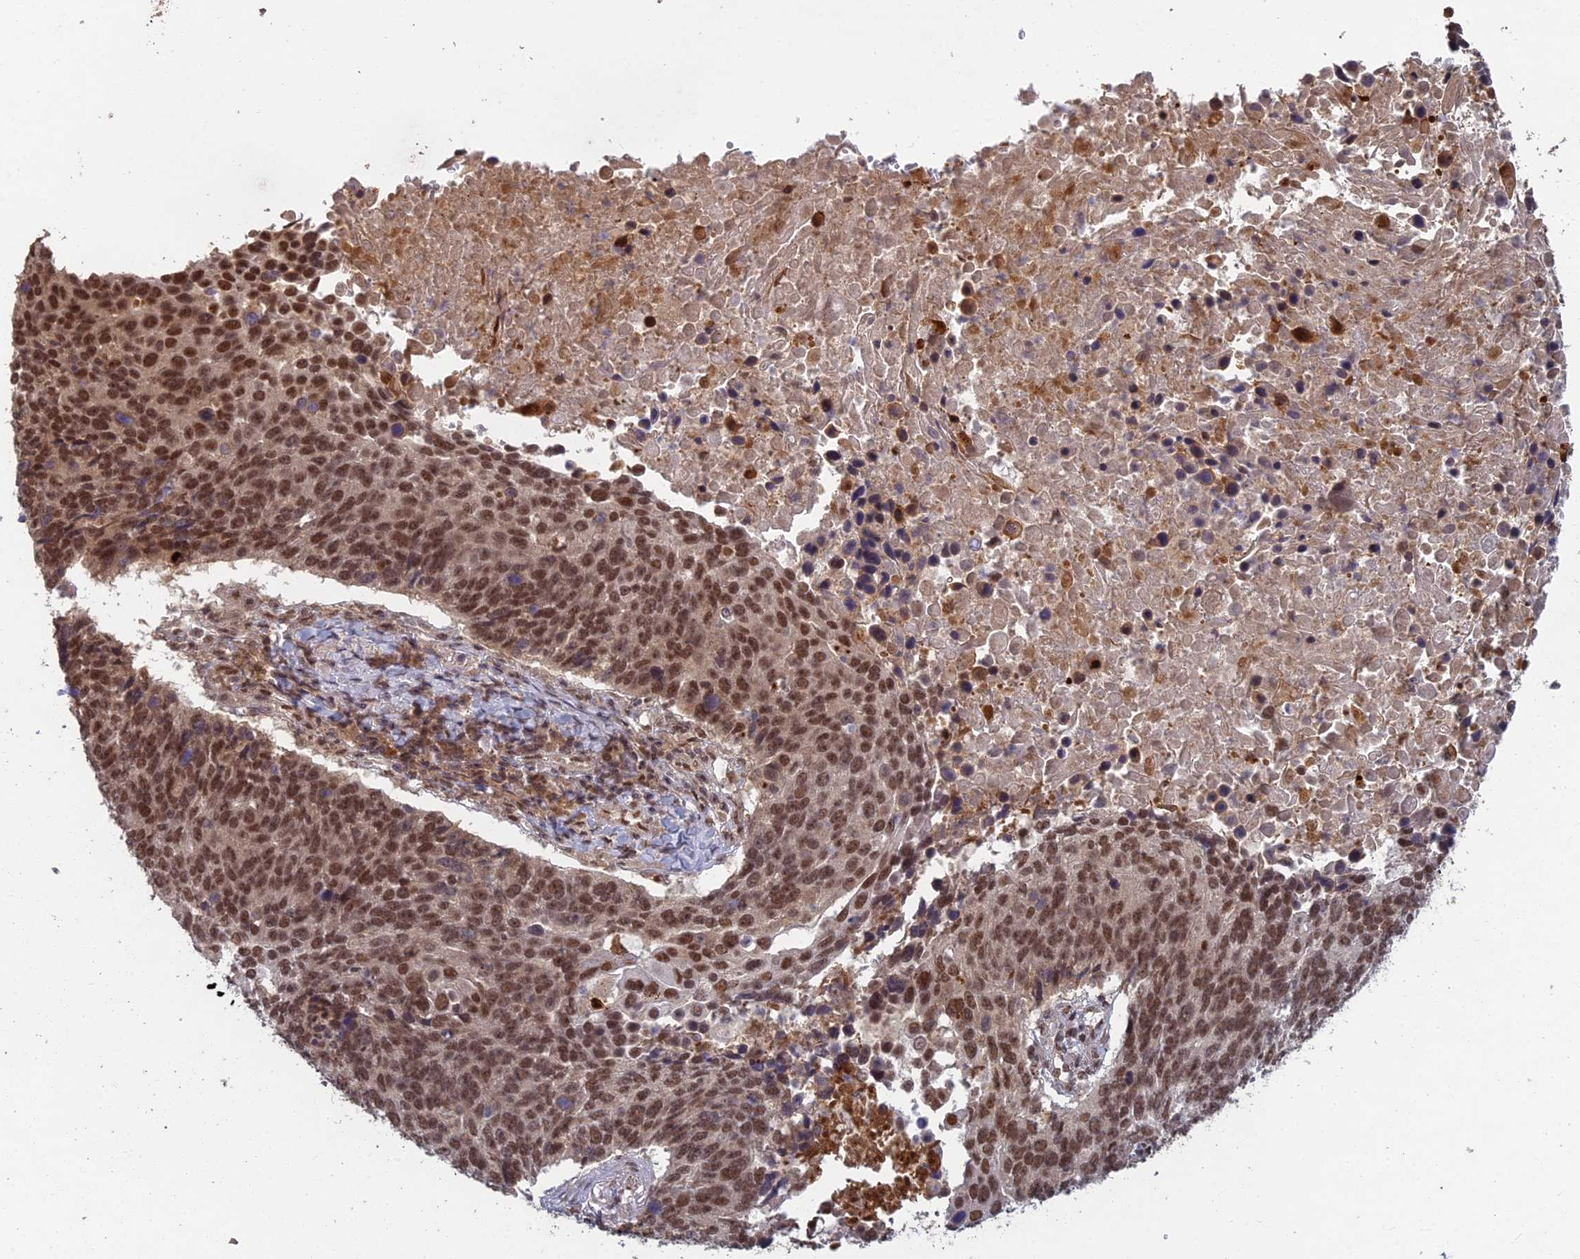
{"staining": {"intensity": "moderate", "quantity": ">75%", "location": "nuclear"}, "tissue": "lung cancer", "cell_type": "Tumor cells", "image_type": "cancer", "snomed": [{"axis": "morphology", "description": "Normal tissue, NOS"}, {"axis": "morphology", "description": "Squamous cell carcinoma, NOS"}, {"axis": "topography", "description": "Lymph node"}, {"axis": "topography", "description": "Lung"}], "caption": "Lung cancer (squamous cell carcinoma) tissue demonstrates moderate nuclear staining in approximately >75% of tumor cells, visualized by immunohistochemistry. The staining was performed using DAB, with brown indicating positive protein expression. Nuclei are stained blue with hematoxylin.", "gene": "RANBP3", "patient": {"sex": "male", "age": 66}}